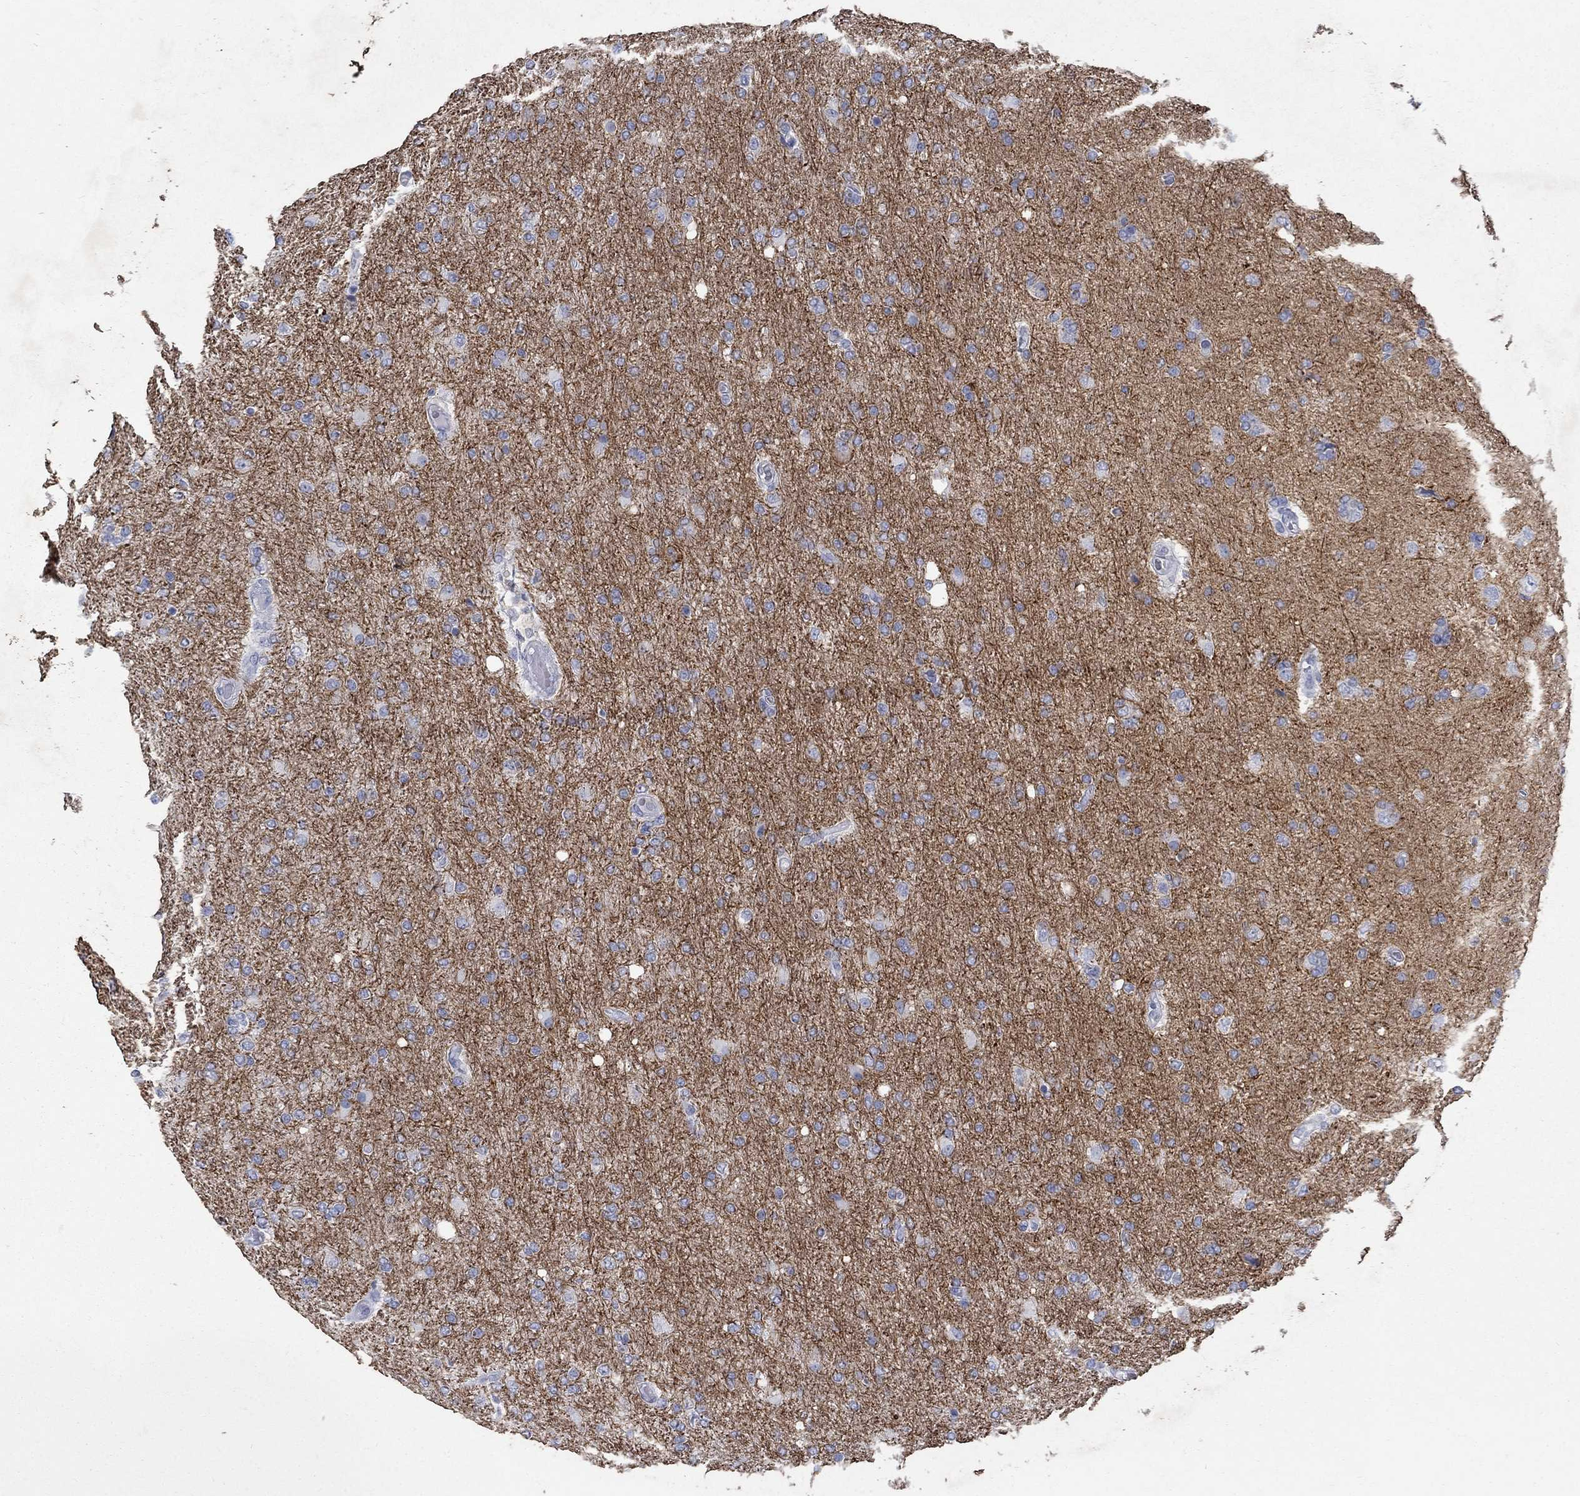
{"staining": {"intensity": "negative", "quantity": "none", "location": "none"}, "tissue": "glioma", "cell_type": "Tumor cells", "image_type": "cancer", "snomed": [{"axis": "morphology", "description": "Glioma, malignant, High grade"}, {"axis": "topography", "description": "Cerebral cortex"}], "caption": "Immunohistochemical staining of high-grade glioma (malignant) displays no significant expression in tumor cells. (Immunohistochemistry (ihc), brightfield microscopy, high magnification).", "gene": "RFTN2", "patient": {"sex": "male", "age": 70}}